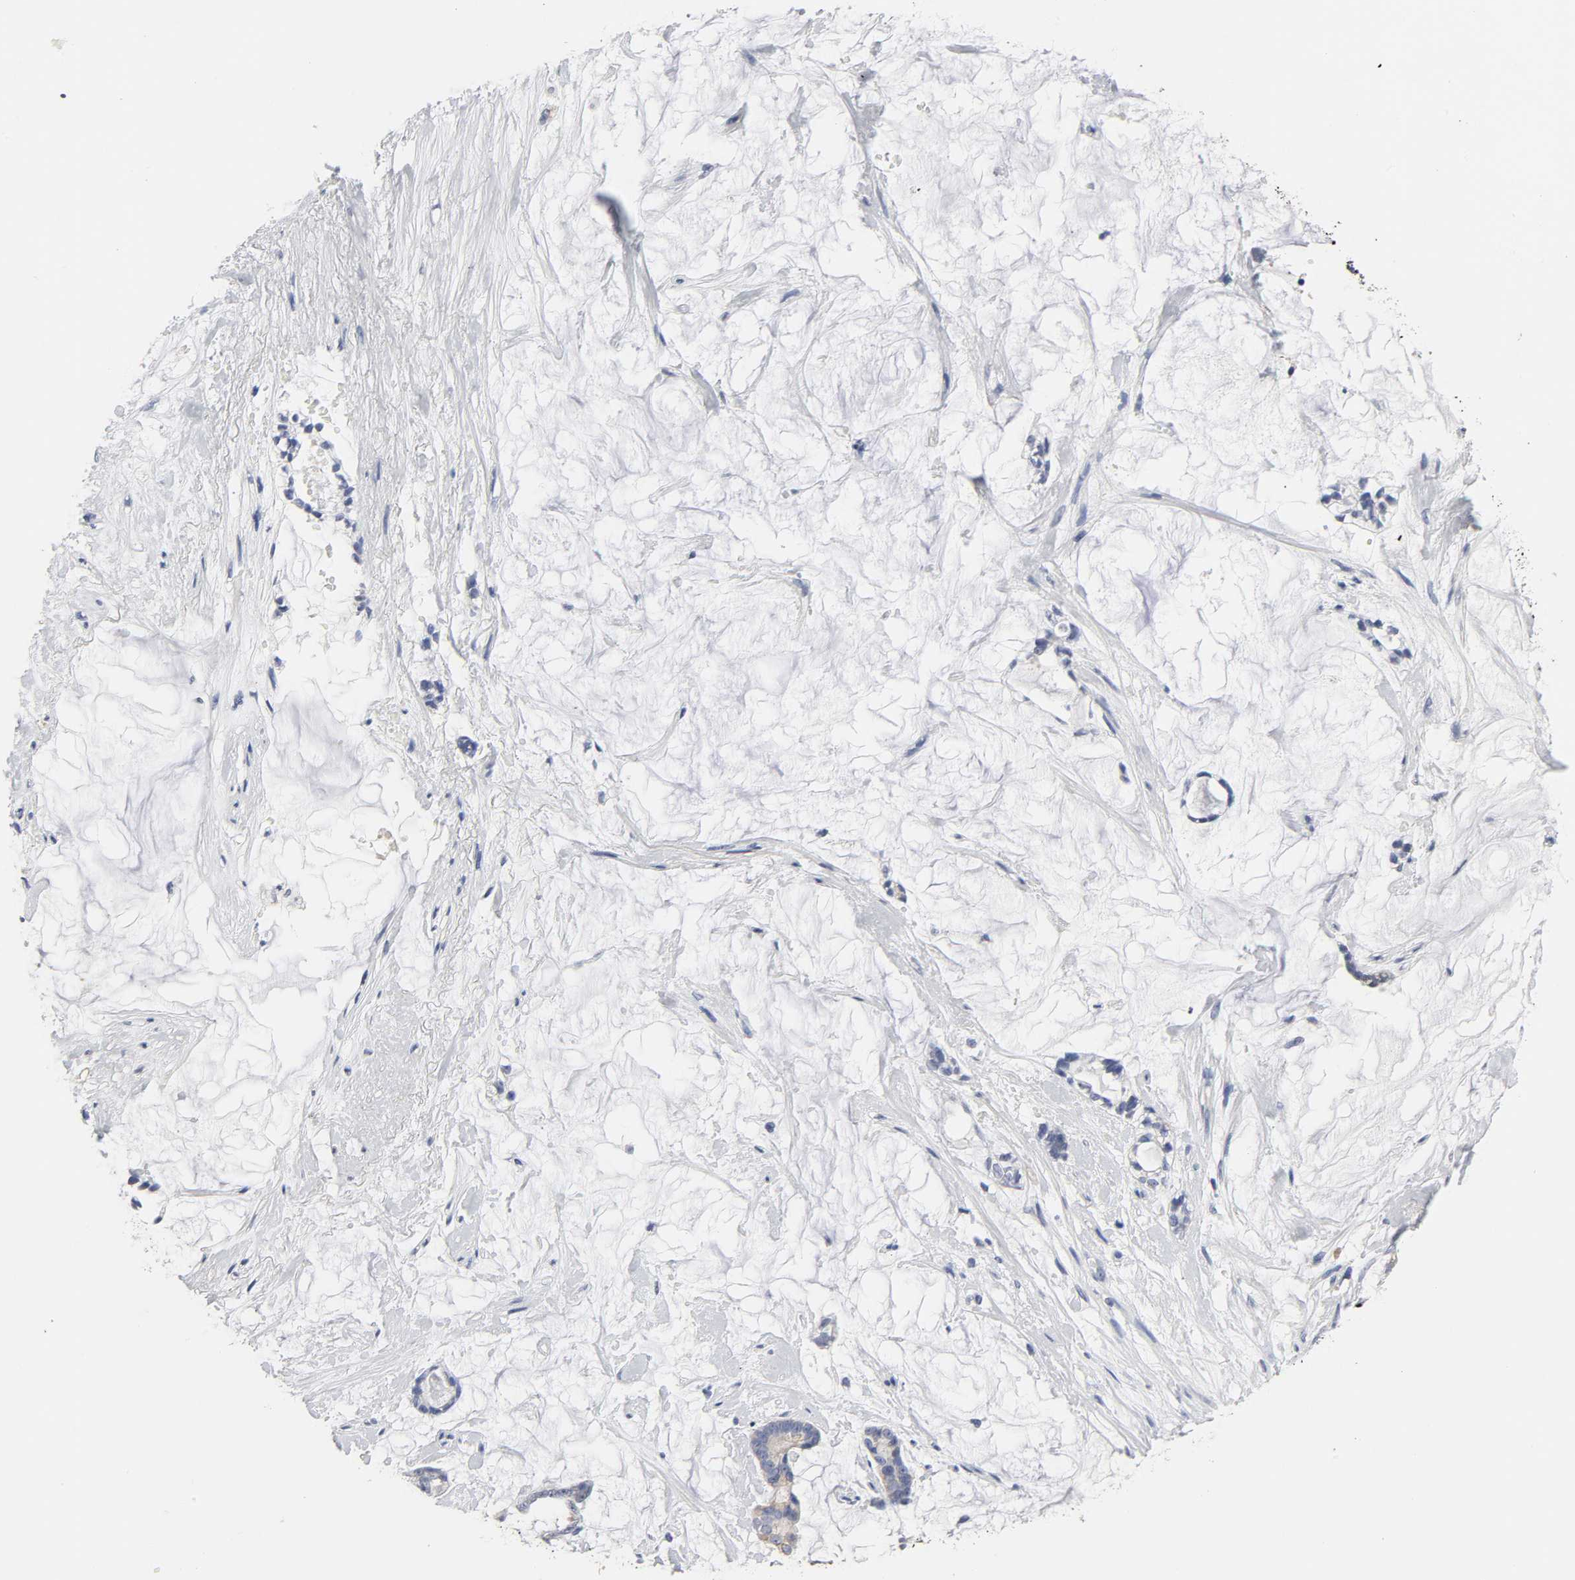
{"staining": {"intensity": "weak", "quantity": "25%-75%", "location": "cytoplasmic/membranous"}, "tissue": "pancreatic cancer", "cell_type": "Tumor cells", "image_type": "cancer", "snomed": [{"axis": "morphology", "description": "Adenocarcinoma, NOS"}, {"axis": "topography", "description": "Pancreas"}], "caption": "There is low levels of weak cytoplasmic/membranous expression in tumor cells of pancreatic cancer (adenocarcinoma), as demonstrated by immunohistochemical staining (brown color).", "gene": "GRHL2", "patient": {"sex": "female", "age": 73}}